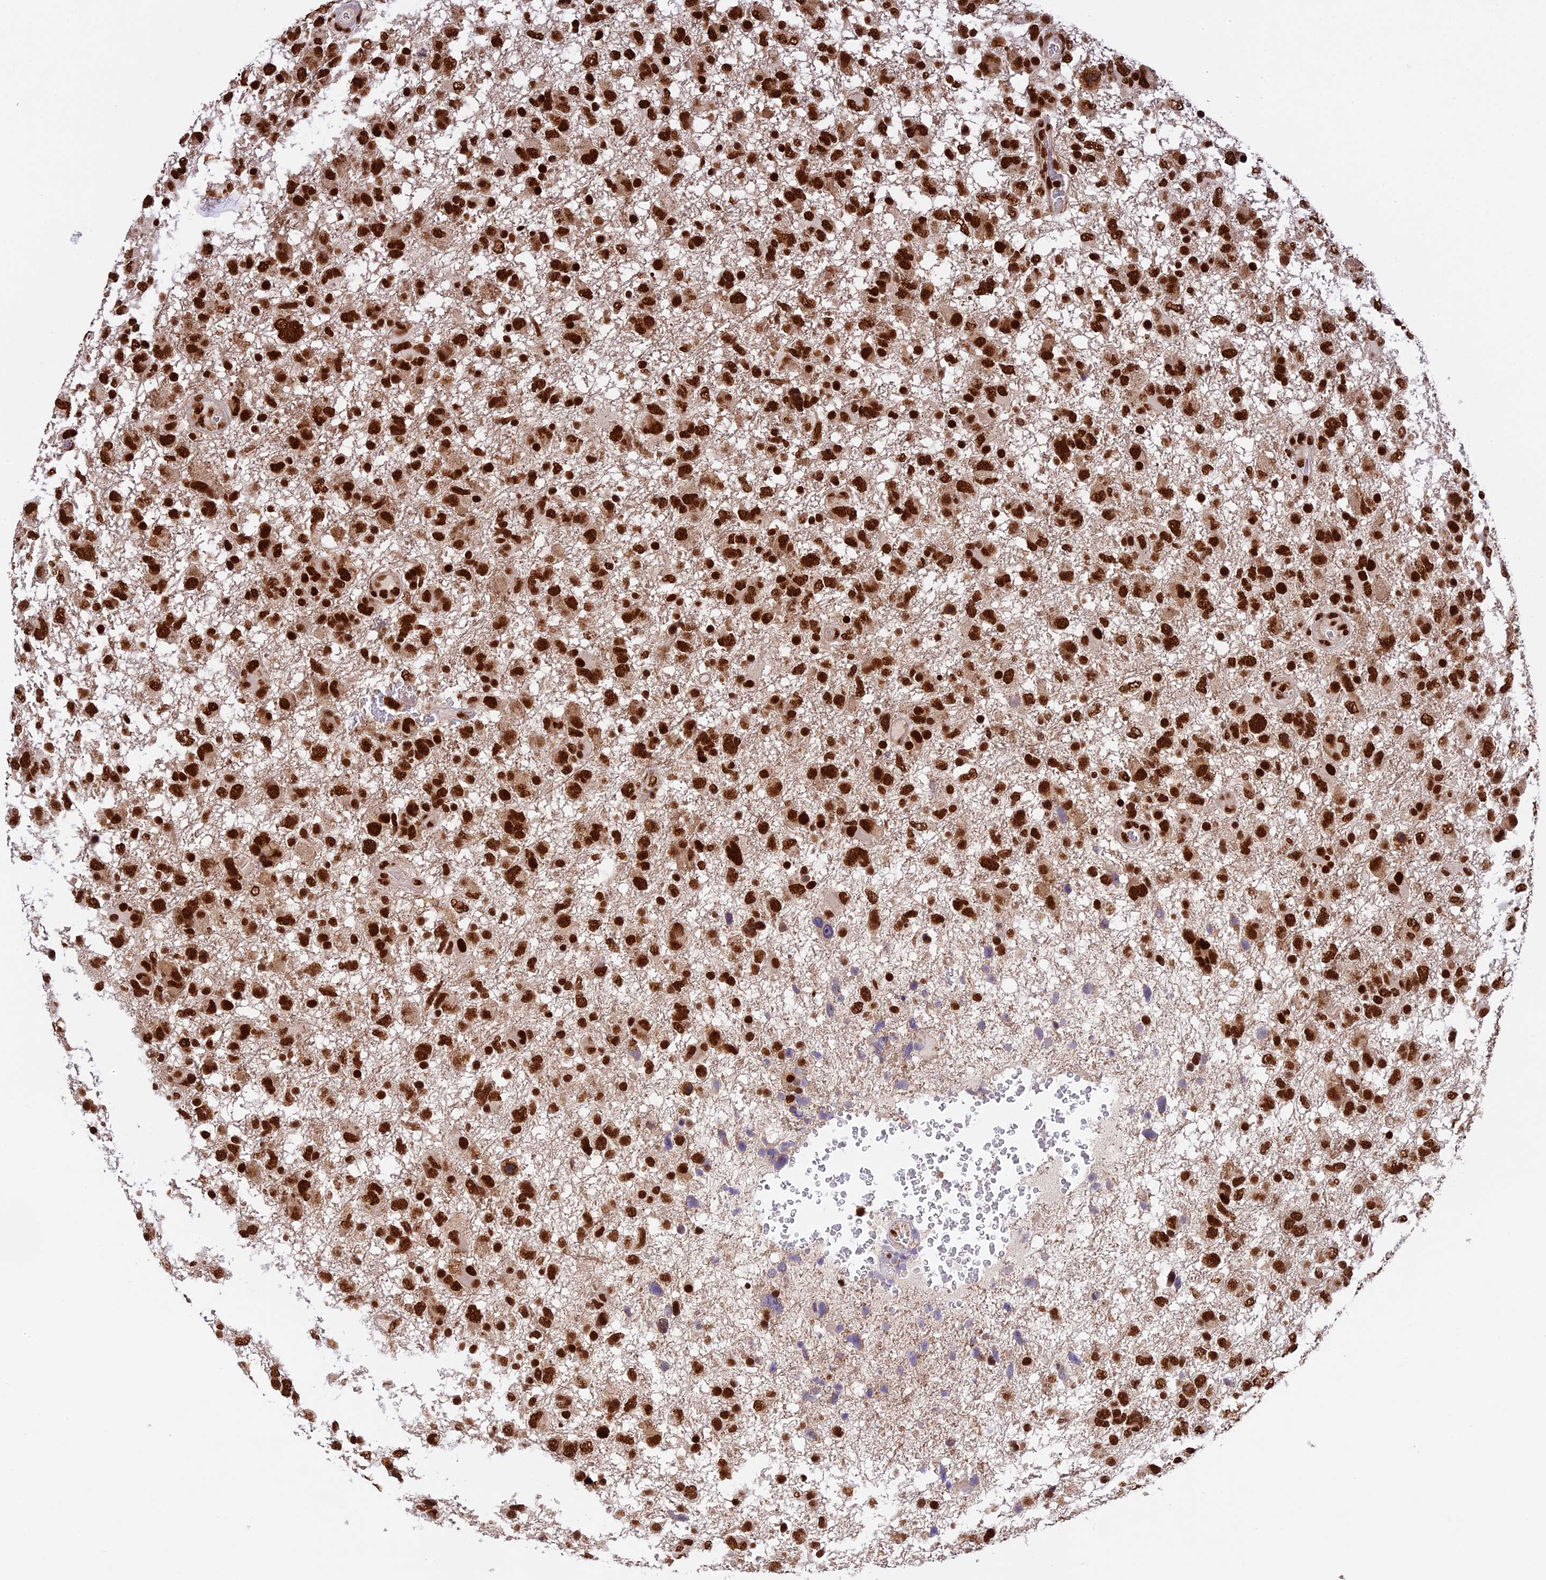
{"staining": {"intensity": "strong", "quantity": ">75%", "location": "nuclear"}, "tissue": "glioma", "cell_type": "Tumor cells", "image_type": "cancer", "snomed": [{"axis": "morphology", "description": "Glioma, malignant, High grade"}, {"axis": "topography", "description": "Brain"}], "caption": "Protein expression analysis of human malignant glioma (high-grade) reveals strong nuclear positivity in approximately >75% of tumor cells.", "gene": "RAMAC", "patient": {"sex": "male", "age": 61}}